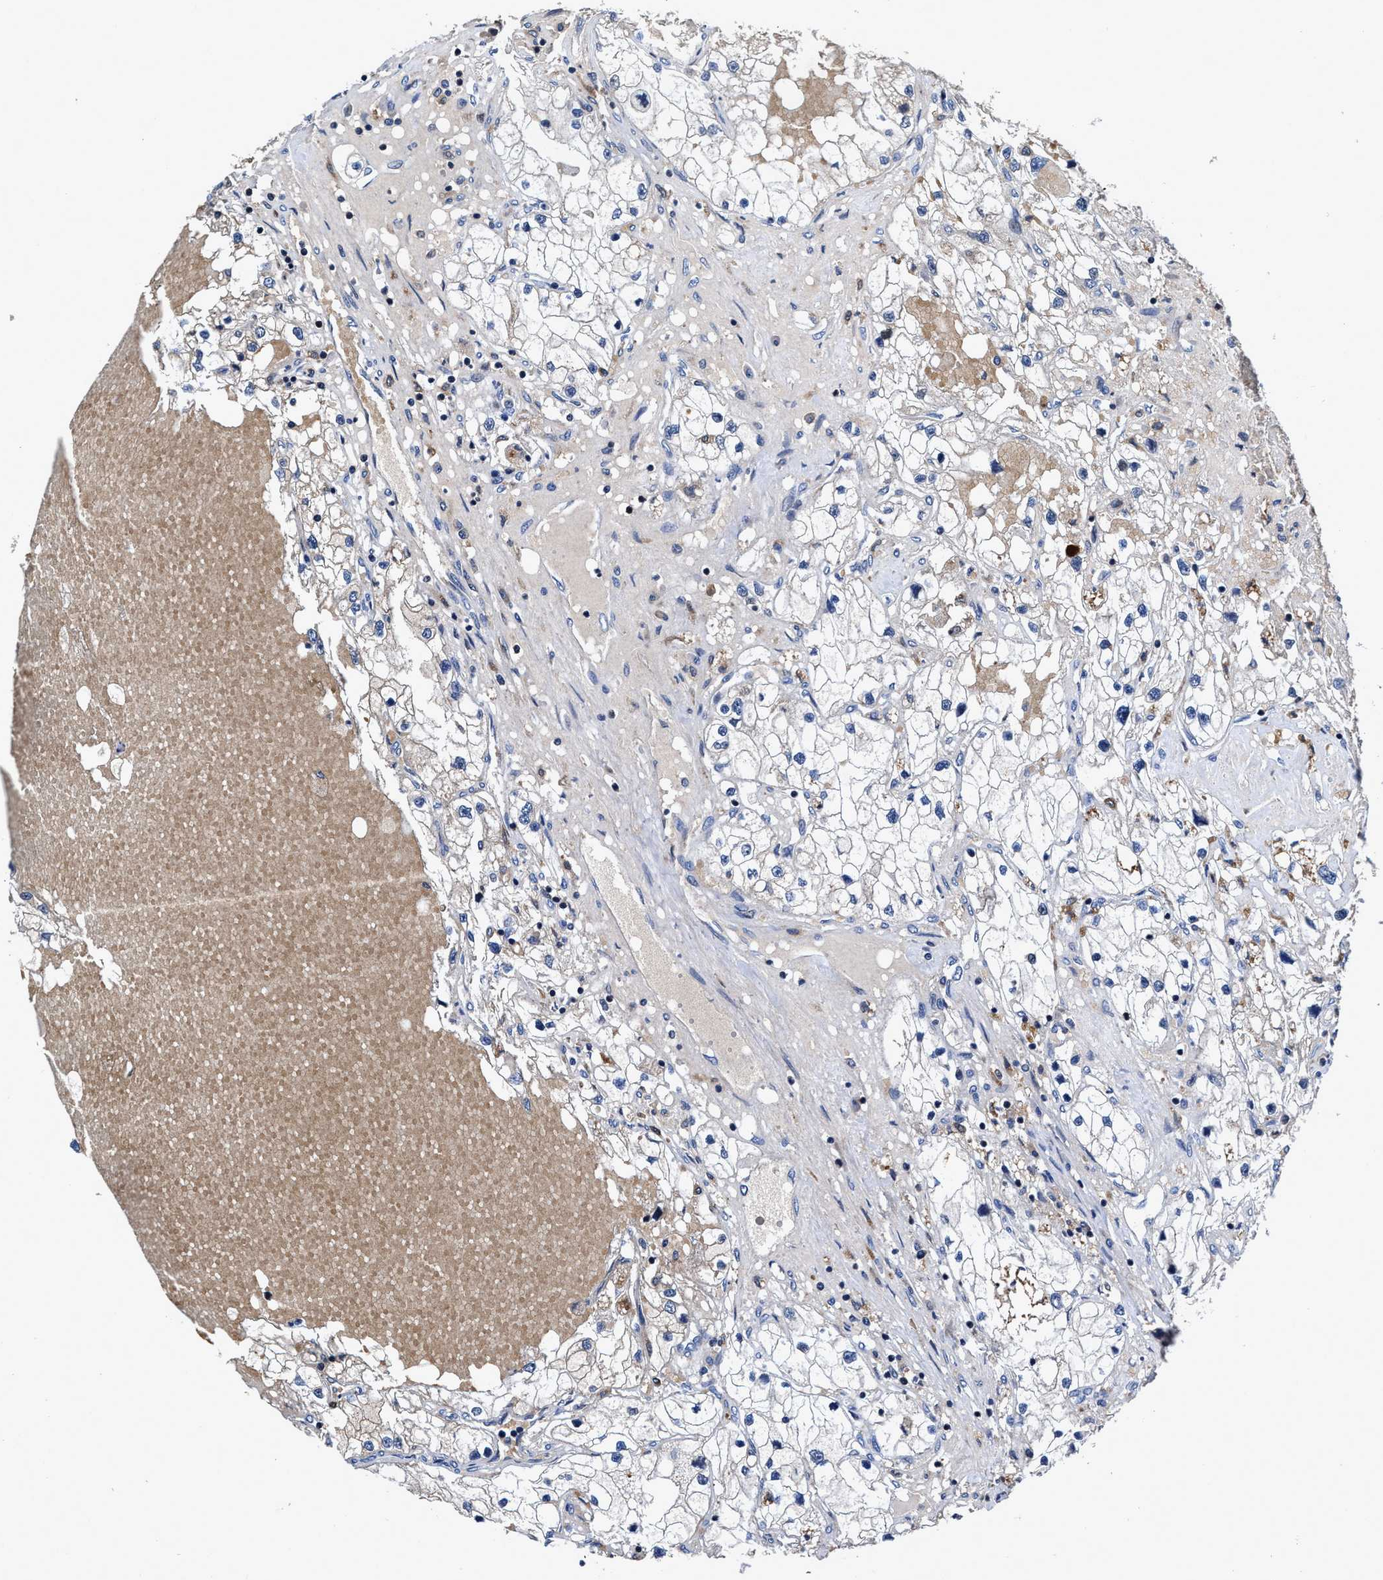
{"staining": {"intensity": "negative", "quantity": "none", "location": "none"}, "tissue": "renal cancer", "cell_type": "Tumor cells", "image_type": "cancer", "snomed": [{"axis": "morphology", "description": "Adenocarcinoma, NOS"}, {"axis": "topography", "description": "Kidney"}], "caption": "This micrograph is of adenocarcinoma (renal) stained with IHC to label a protein in brown with the nuclei are counter-stained blue. There is no positivity in tumor cells.", "gene": "RGS10", "patient": {"sex": "male", "age": 68}}